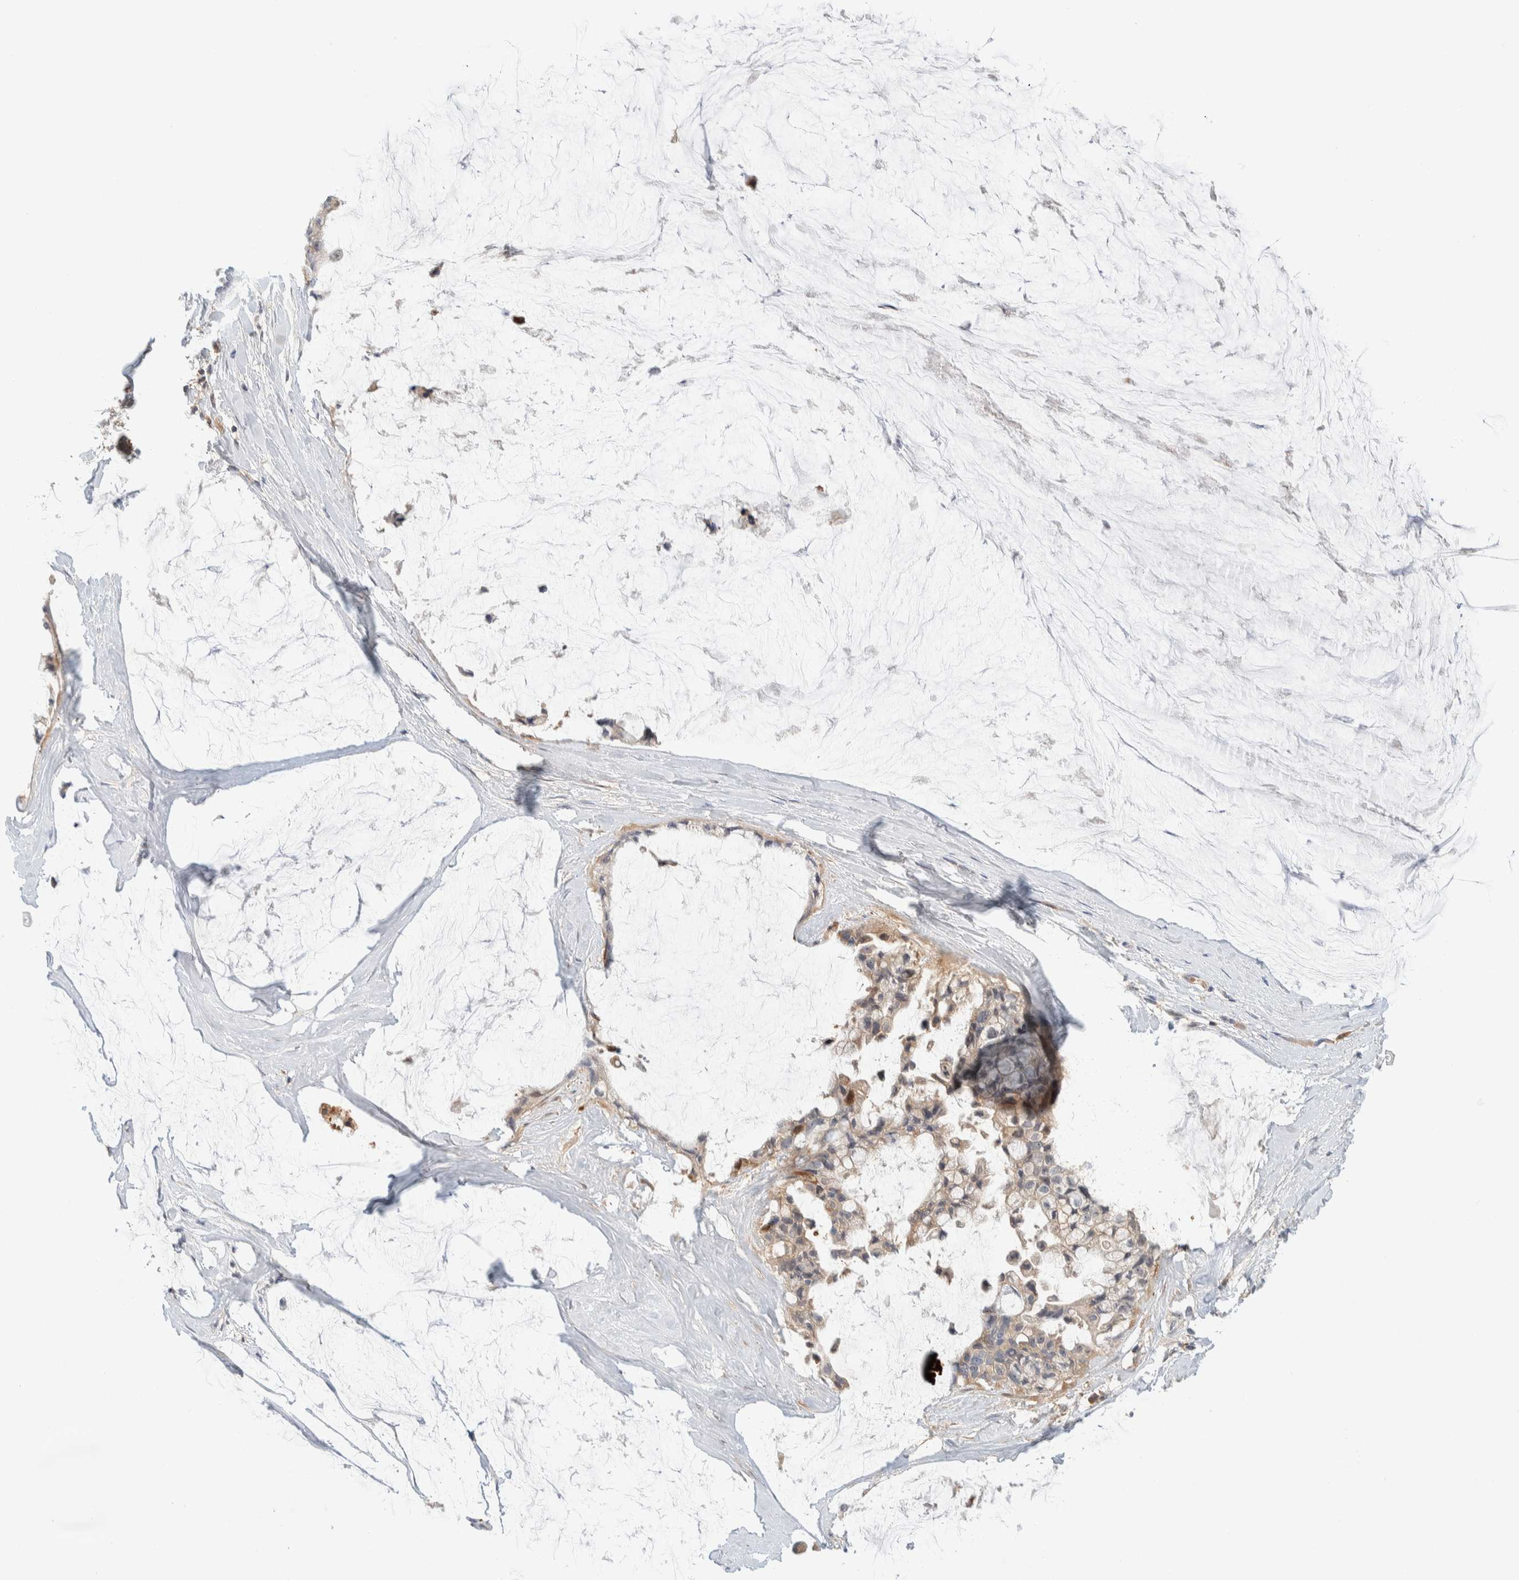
{"staining": {"intensity": "weak", "quantity": ">75%", "location": "cytoplasmic/membranous"}, "tissue": "ovarian cancer", "cell_type": "Tumor cells", "image_type": "cancer", "snomed": [{"axis": "morphology", "description": "Cystadenocarcinoma, mucinous, NOS"}, {"axis": "topography", "description": "Ovary"}], "caption": "A low amount of weak cytoplasmic/membranous expression is present in approximately >75% of tumor cells in mucinous cystadenocarcinoma (ovarian) tissue.", "gene": "GCLM", "patient": {"sex": "female", "age": 39}}